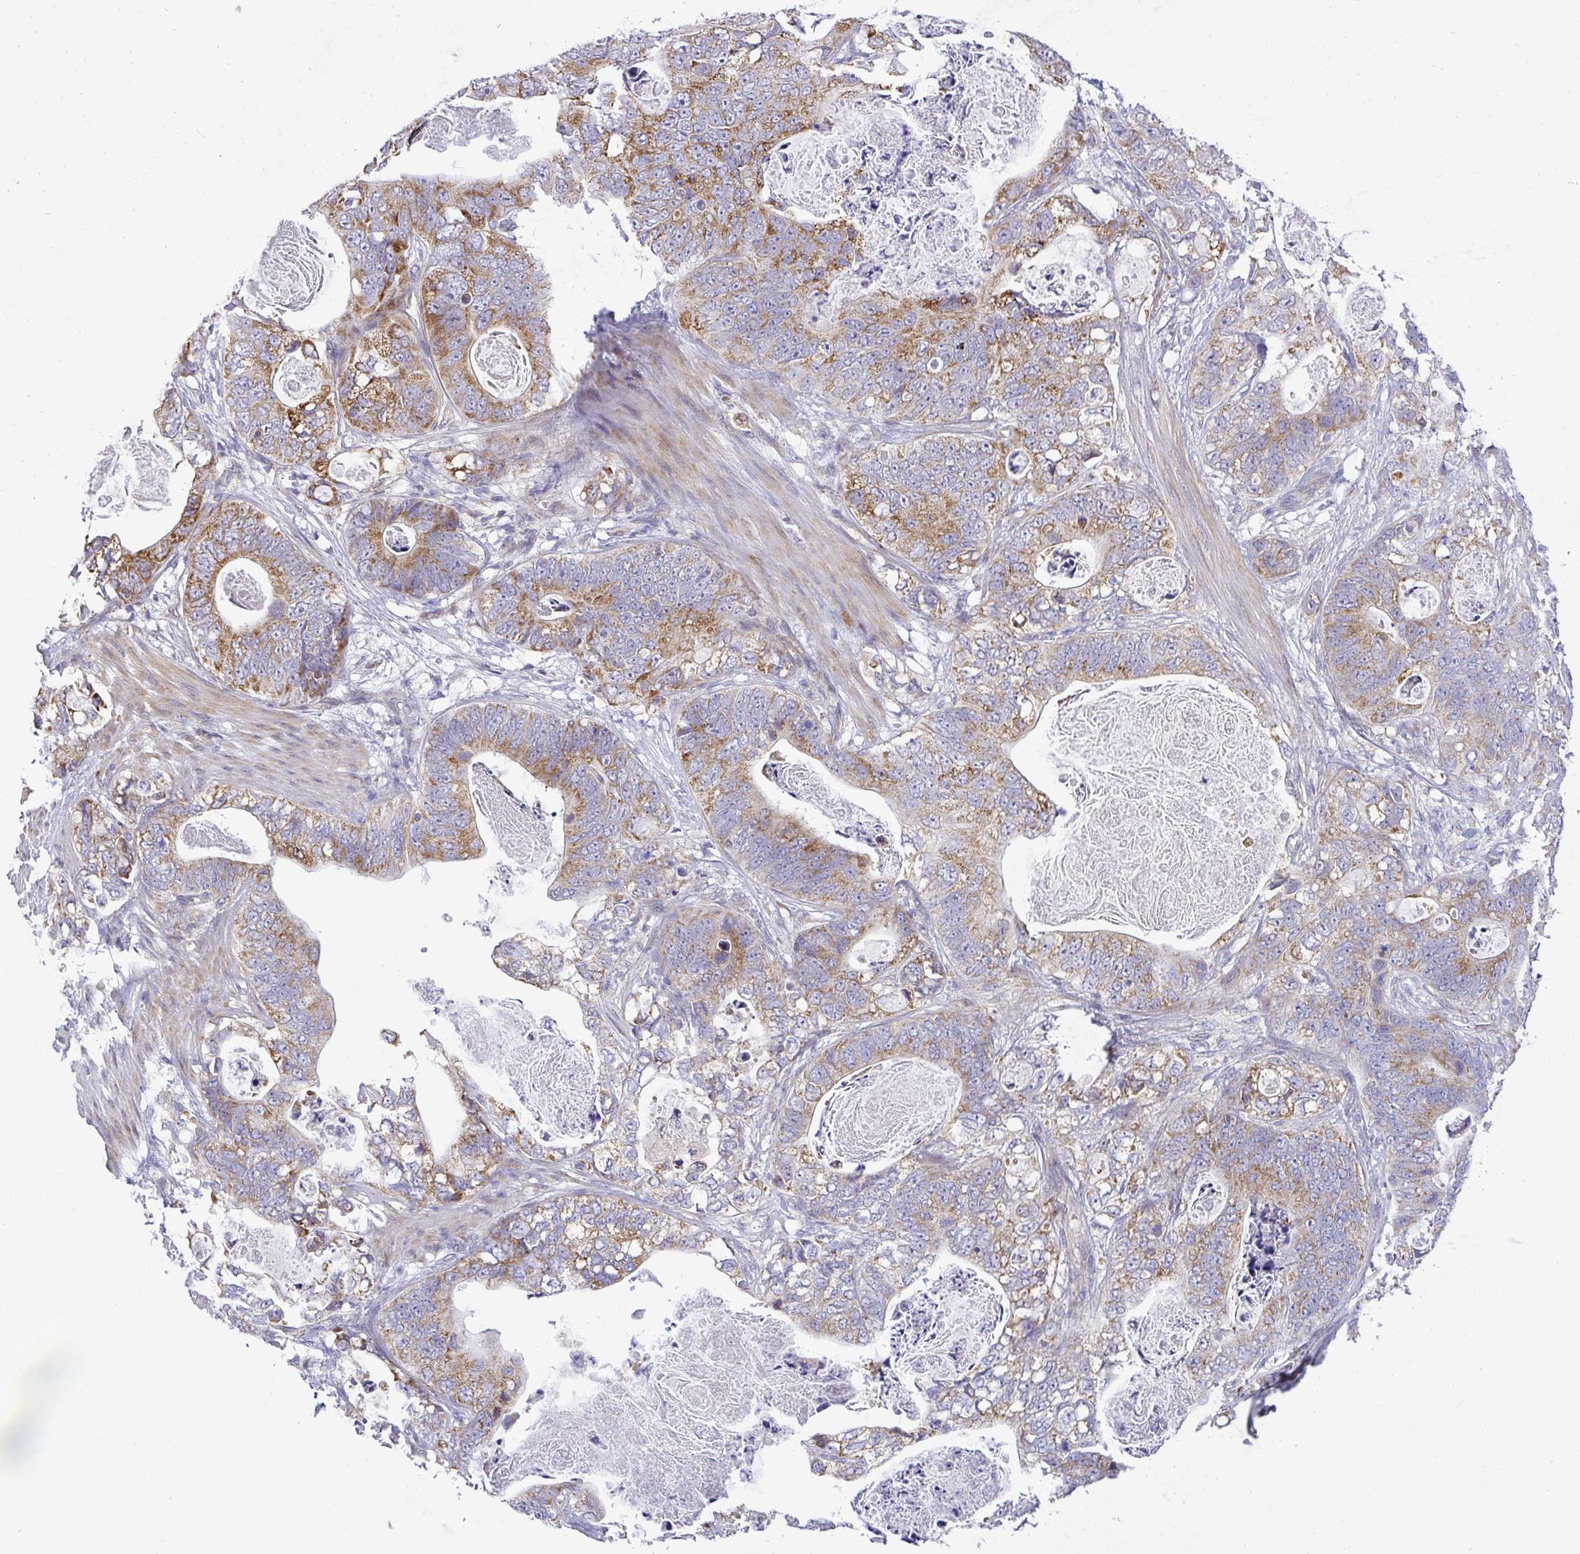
{"staining": {"intensity": "moderate", "quantity": ">75%", "location": "cytoplasmic/membranous"}, "tissue": "stomach cancer", "cell_type": "Tumor cells", "image_type": "cancer", "snomed": [{"axis": "morphology", "description": "Normal tissue, NOS"}, {"axis": "morphology", "description": "Adenocarcinoma, NOS"}, {"axis": "topography", "description": "Stomach"}], "caption": "Protein expression analysis of human adenocarcinoma (stomach) reveals moderate cytoplasmic/membranous staining in approximately >75% of tumor cells. The protein is shown in brown color, while the nuclei are stained blue.", "gene": "SRRM4", "patient": {"sex": "female", "age": 89}}